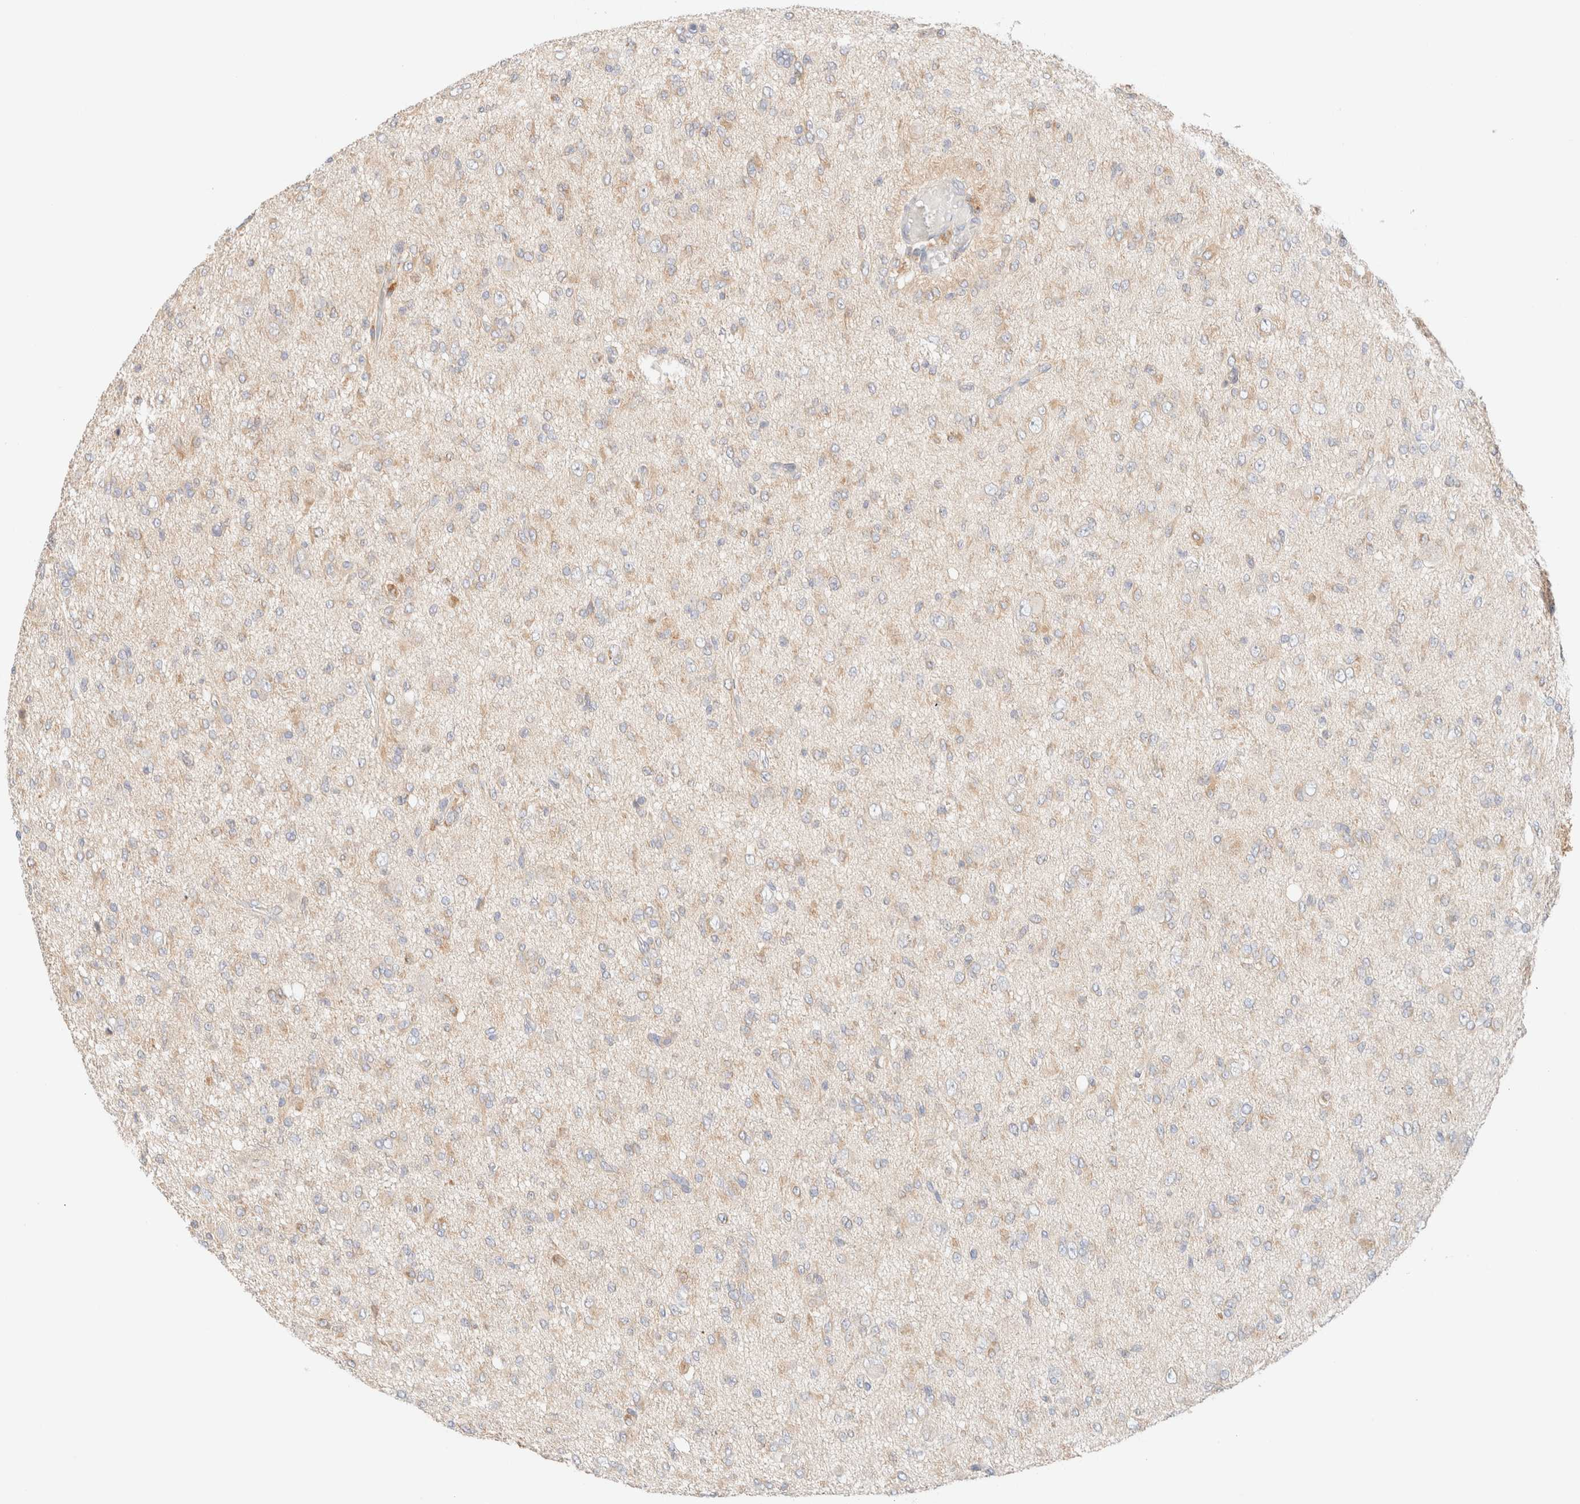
{"staining": {"intensity": "weak", "quantity": ">75%", "location": "cytoplasmic/membranous"}, "tissue": "glioma", "cell_type": "Tumor cells", "image_type": "cancer", "snomed": [{"axis": "morphology", "description": "Glioma, malignant, High grade"}, {"axis": "topography", "description": "Brain"}], "caption": "DAB (3,3'-diaminobenzidine) immunohistochemical staining of glioma exhibits weak cytoplasmic/membranous protein staining in approximately >75% of tumor cells.", "gene": "SARM1", "patient": {"sex": "female", "age": 59}}